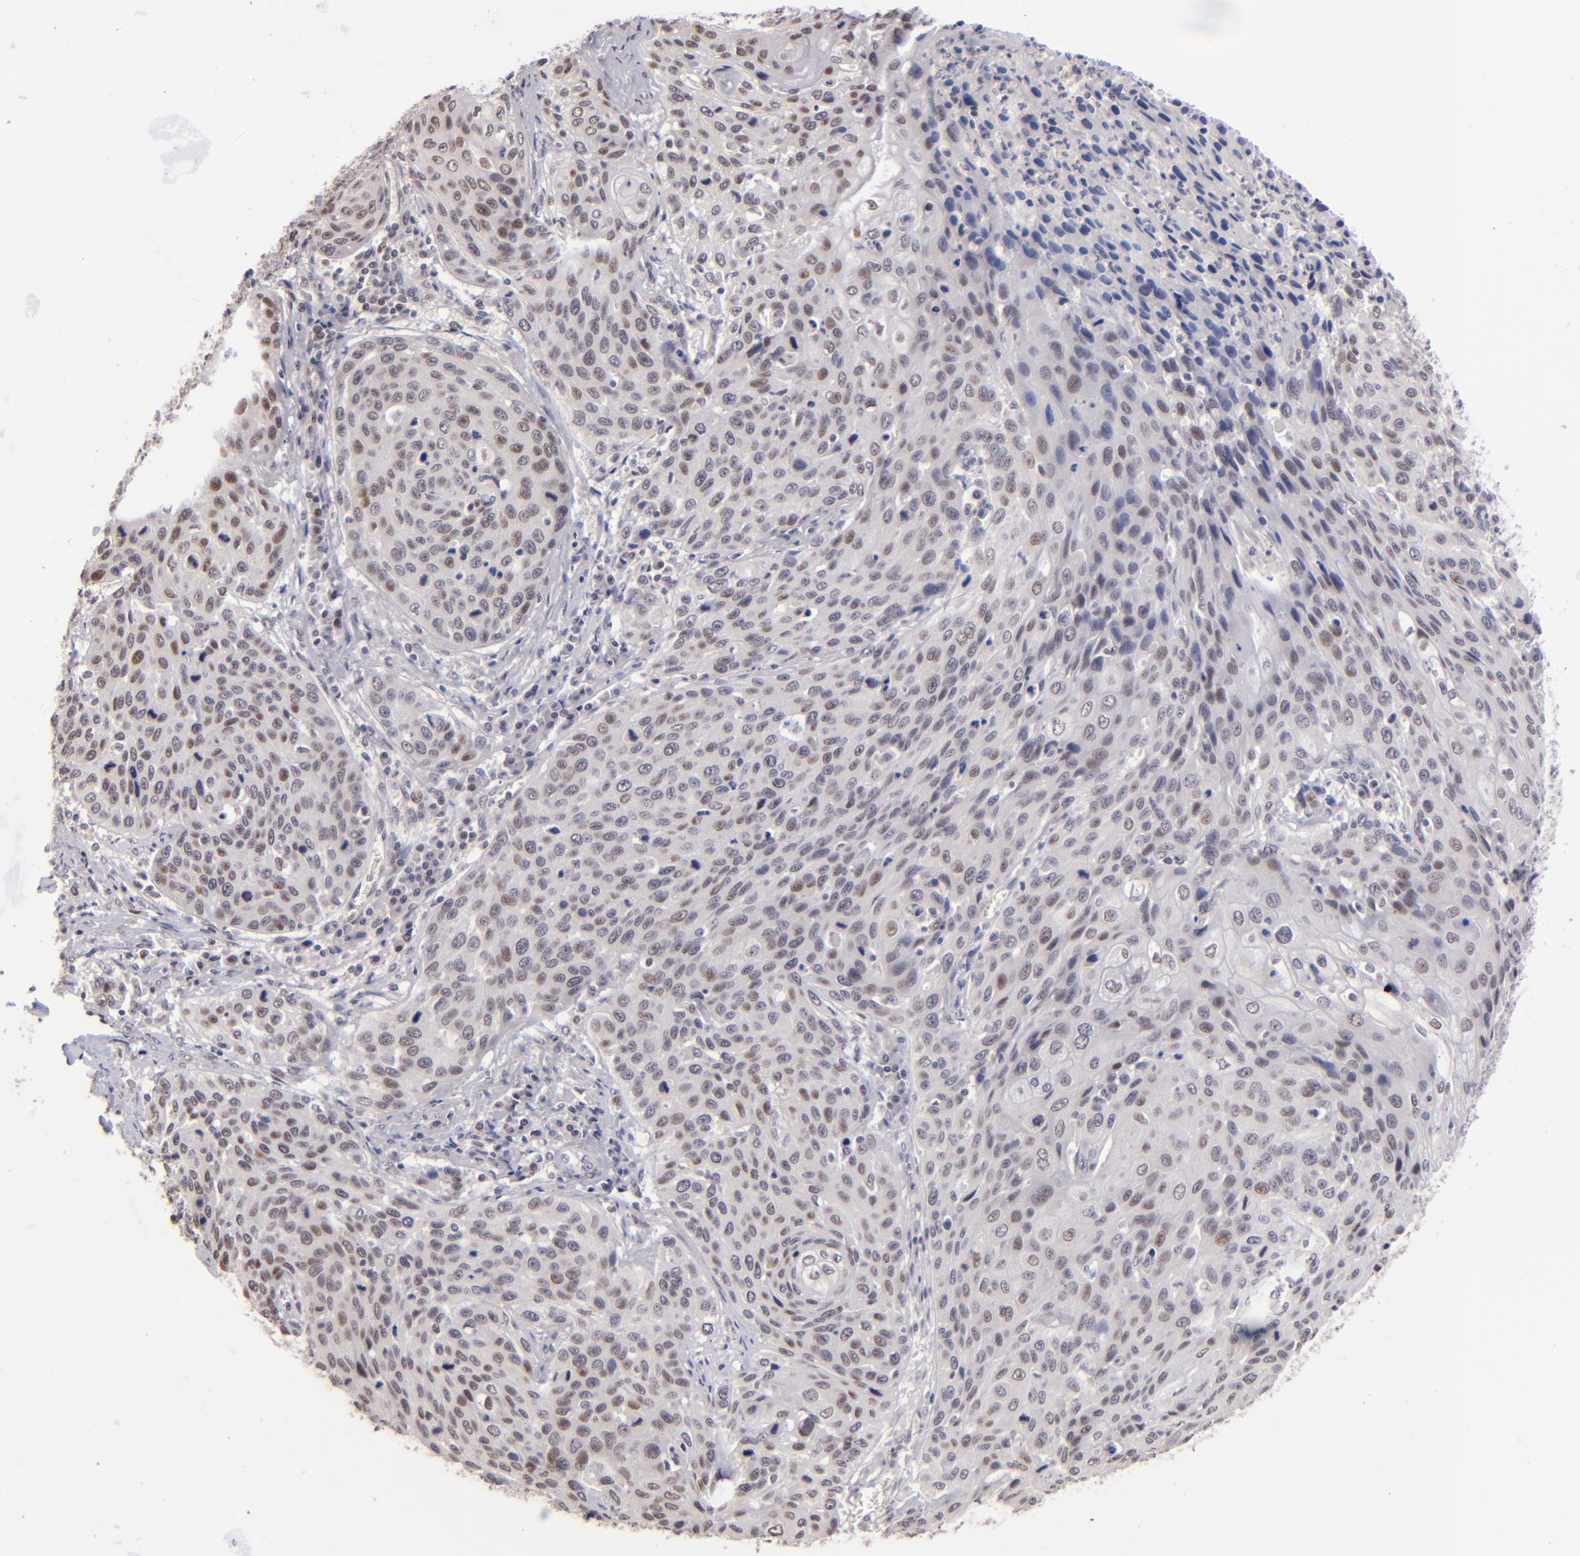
{"staining": {"intensity": "weak", "quantity": "<25%", "location": "nuclear"}, "tissue": "cervical cancer", "cell_type": "Tumor cells", "image_type": "cancer", "snomed": [{"axis": "morphology", "description": "Squamous cell carcinoma, NOS"}, {"axis": "topography", "description": "Cervix"}], "caption": "IHC of human squamous cell carcinoma (cervical) demonstrates no expression in tumor cells.", "gene": "RARB", "patient": {"sex": "female", "age": 32}}